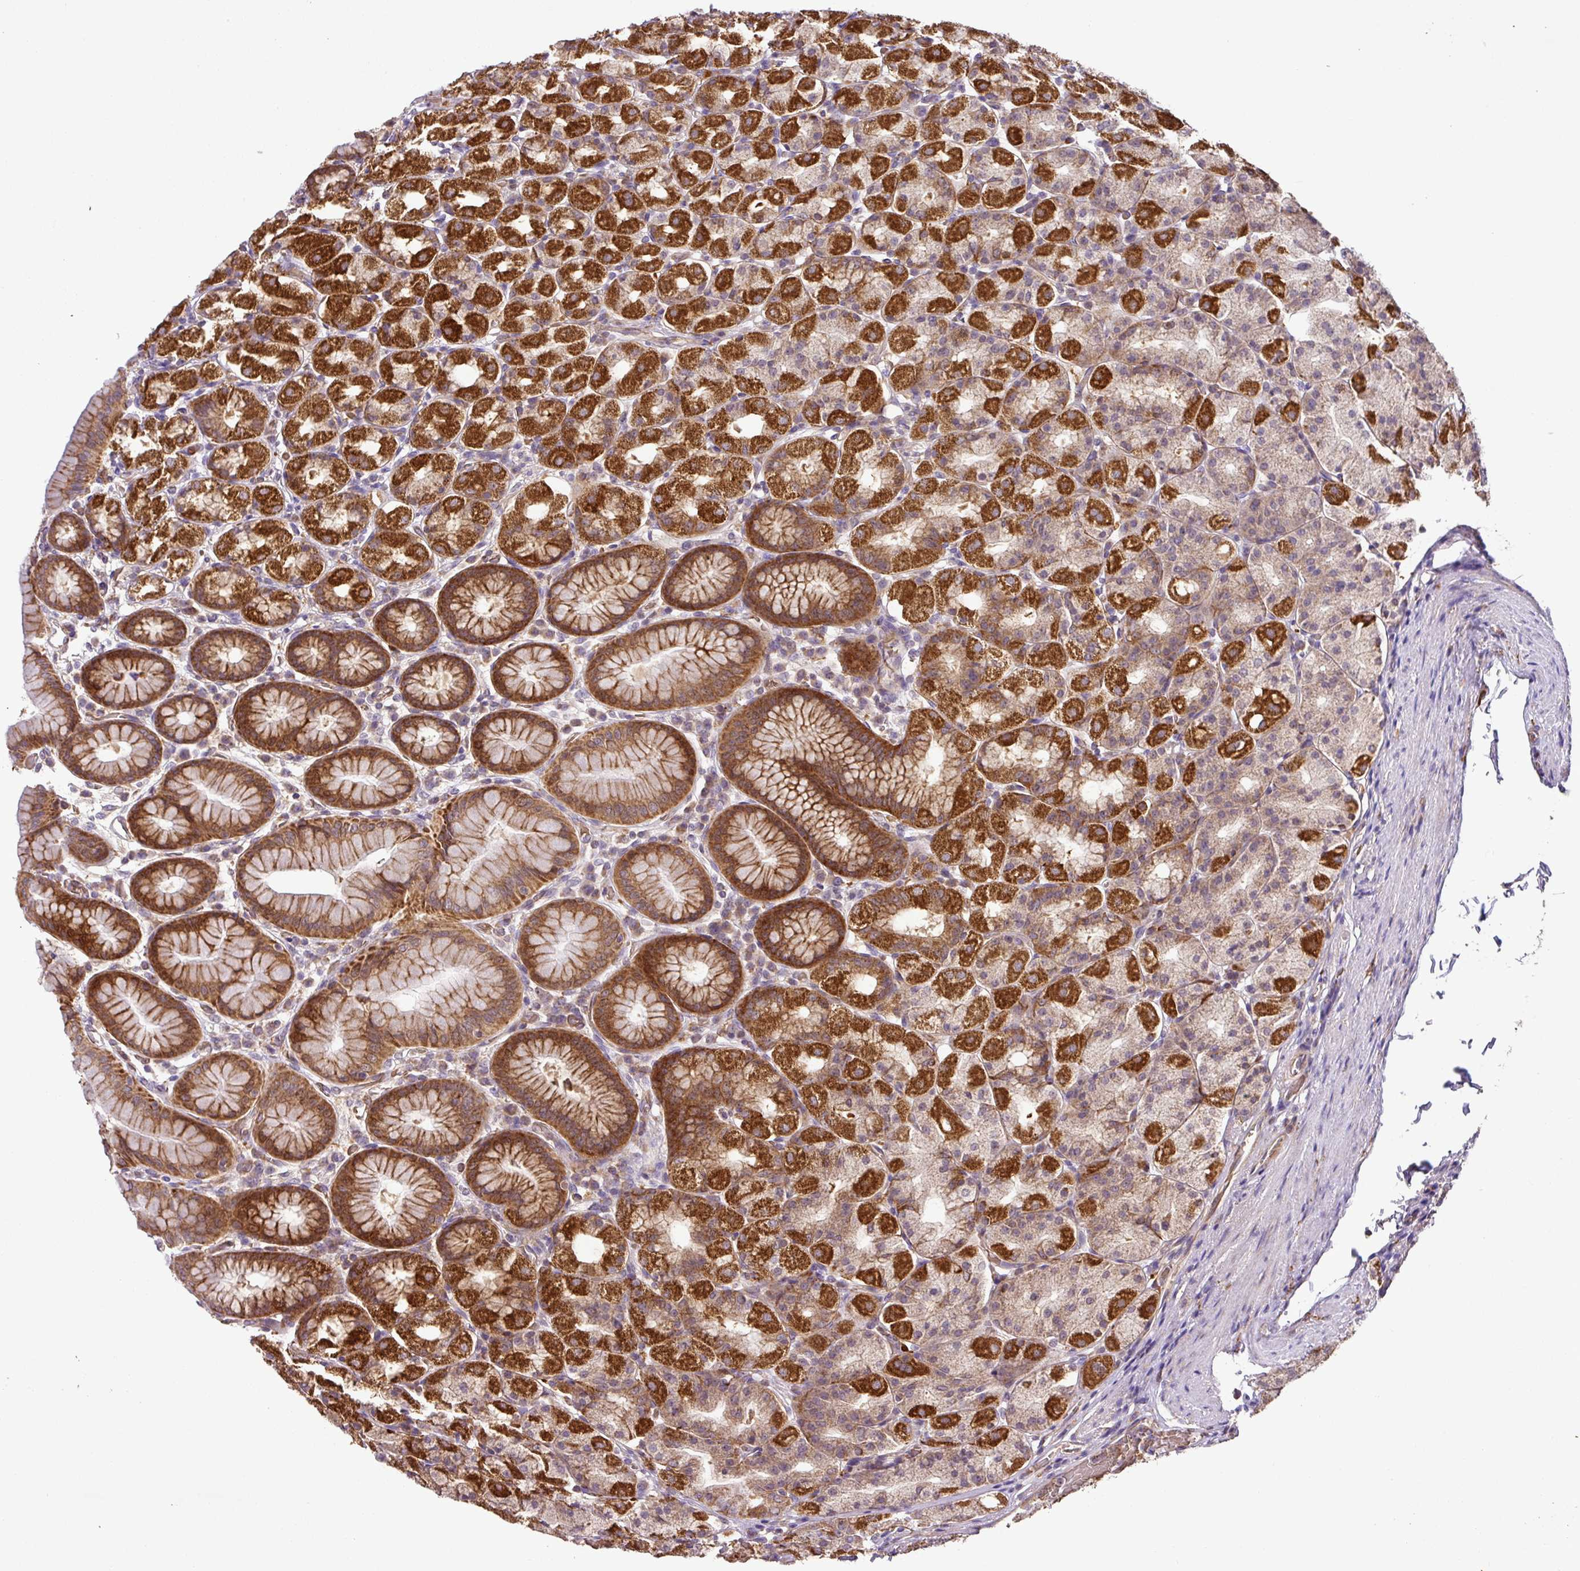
{"staining": {"intensity": "strong", "quantity": ">75%", "location": "cytoplasmic/membranous"}, "tissue": "stomach", "cell_type": "Glandular cells", "image_type": "normal", "snomed": [{"axis": "morphology", "description": "Normal tissue, NOS"}, {"axis": "topography", "description": "Stomach, upper"}, {"axis": "topography", "description": "Stomach"}], "caption": "There is high levels of strong cytoplasmic/membranous staining in glandular cells of unremarkable stomach, as demonstrated by immunohistochemical staining (brown color).", "gene": "ZNF513", "patient": {"sex": "male", "age": 68}}